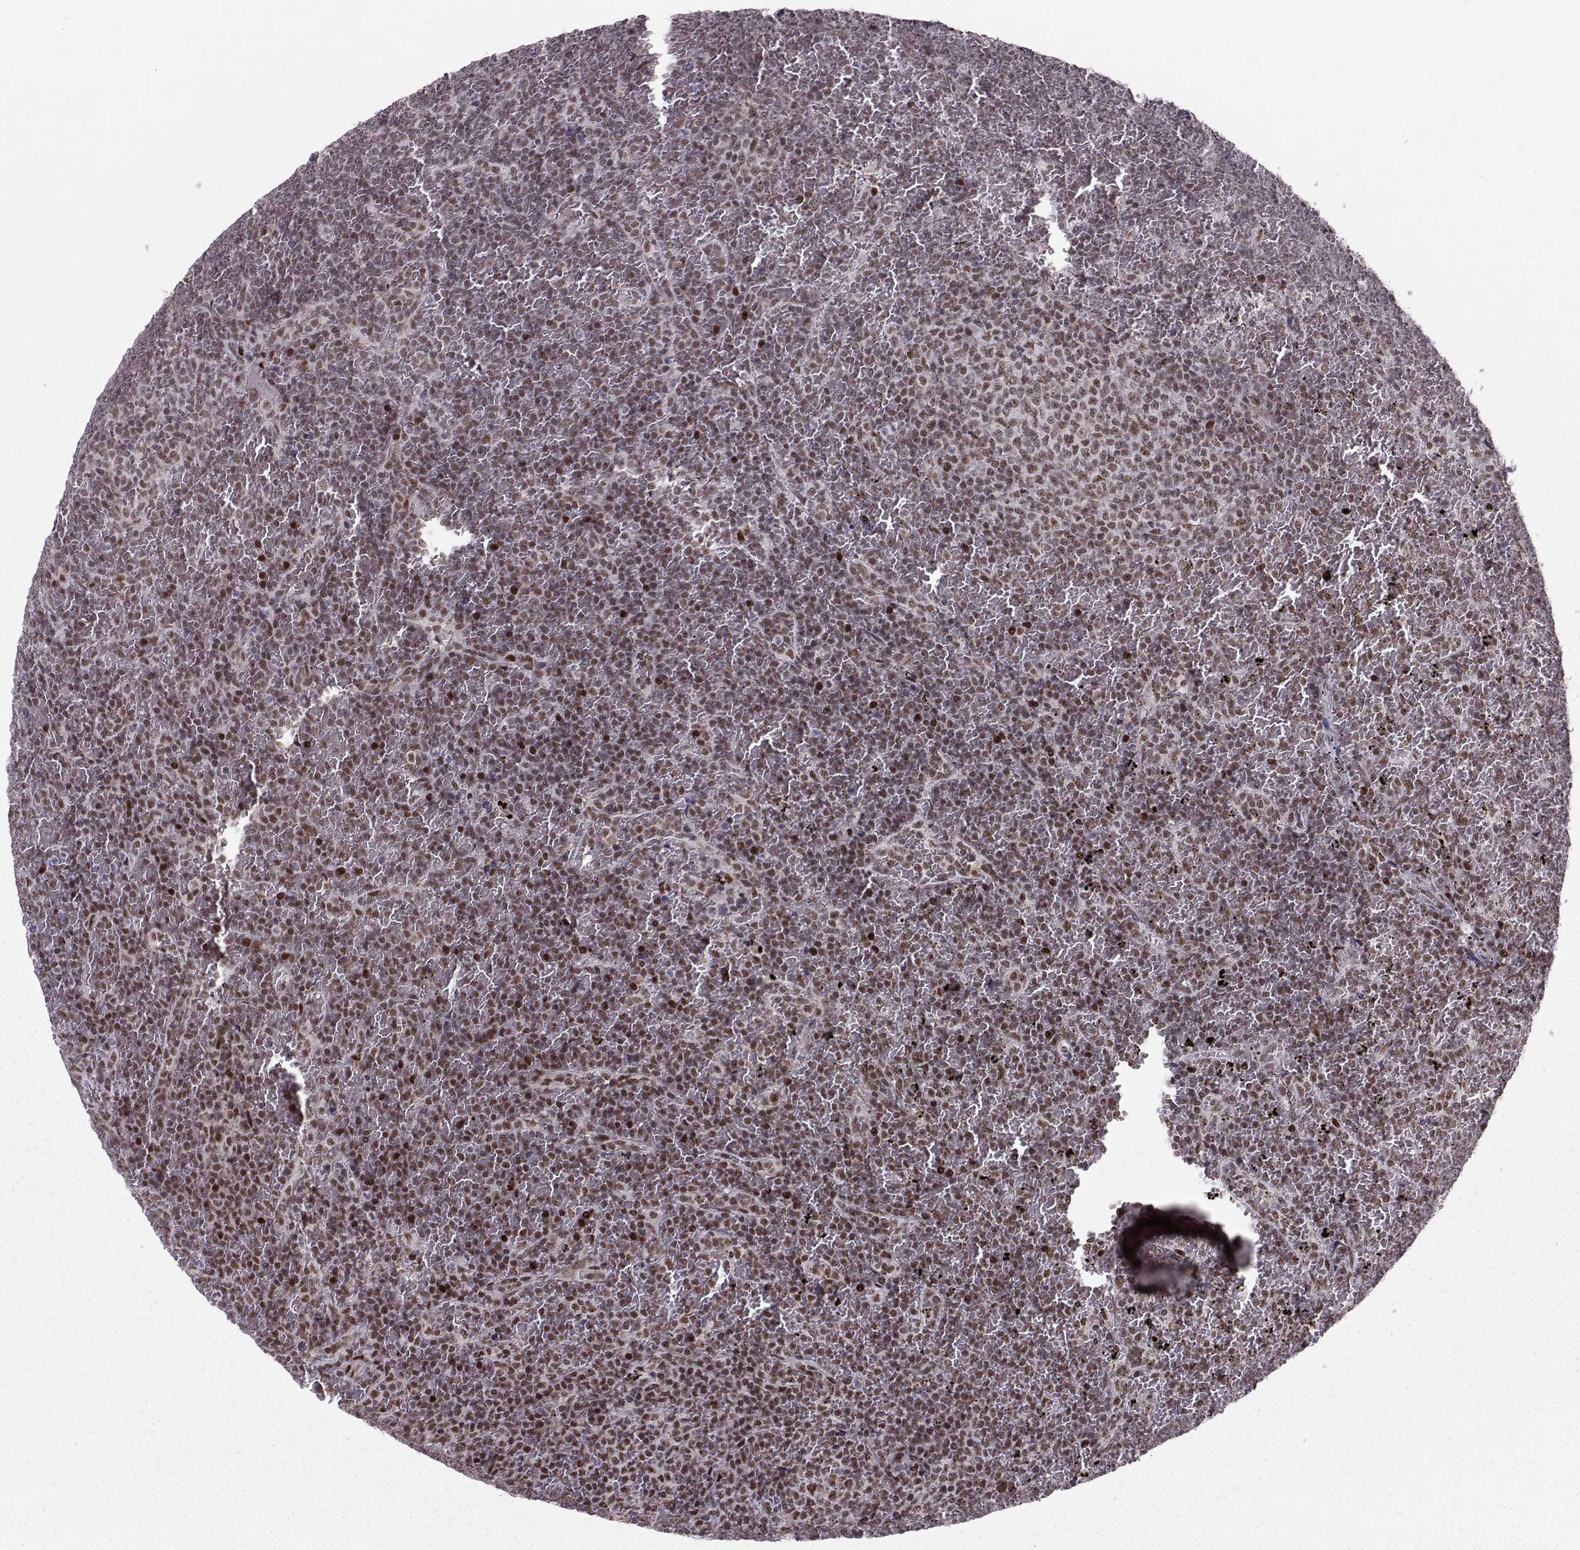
{"staining": {"intensity": "moderate", "quantity": ">75%", "location": "nuclear"}, "tissue": "lymphoma", "cell_type": "Tumor cells", "image_type": "cancer", "snomed": [{"axis": "morphology", "description": "Malignant lymphoma, non-Hodgkin's type, Low grade"}, {"axis": "topography", "description": "Spleen"}], "caption": "Lymphoma tissue reveals moderate nuclear positivity in about >75% of tumor cells, visualized by immunohistochemistry. Nuclei are stained in blue.", "gene": "SNAPC2", "patient": {"sex": "female", "age": 77}}